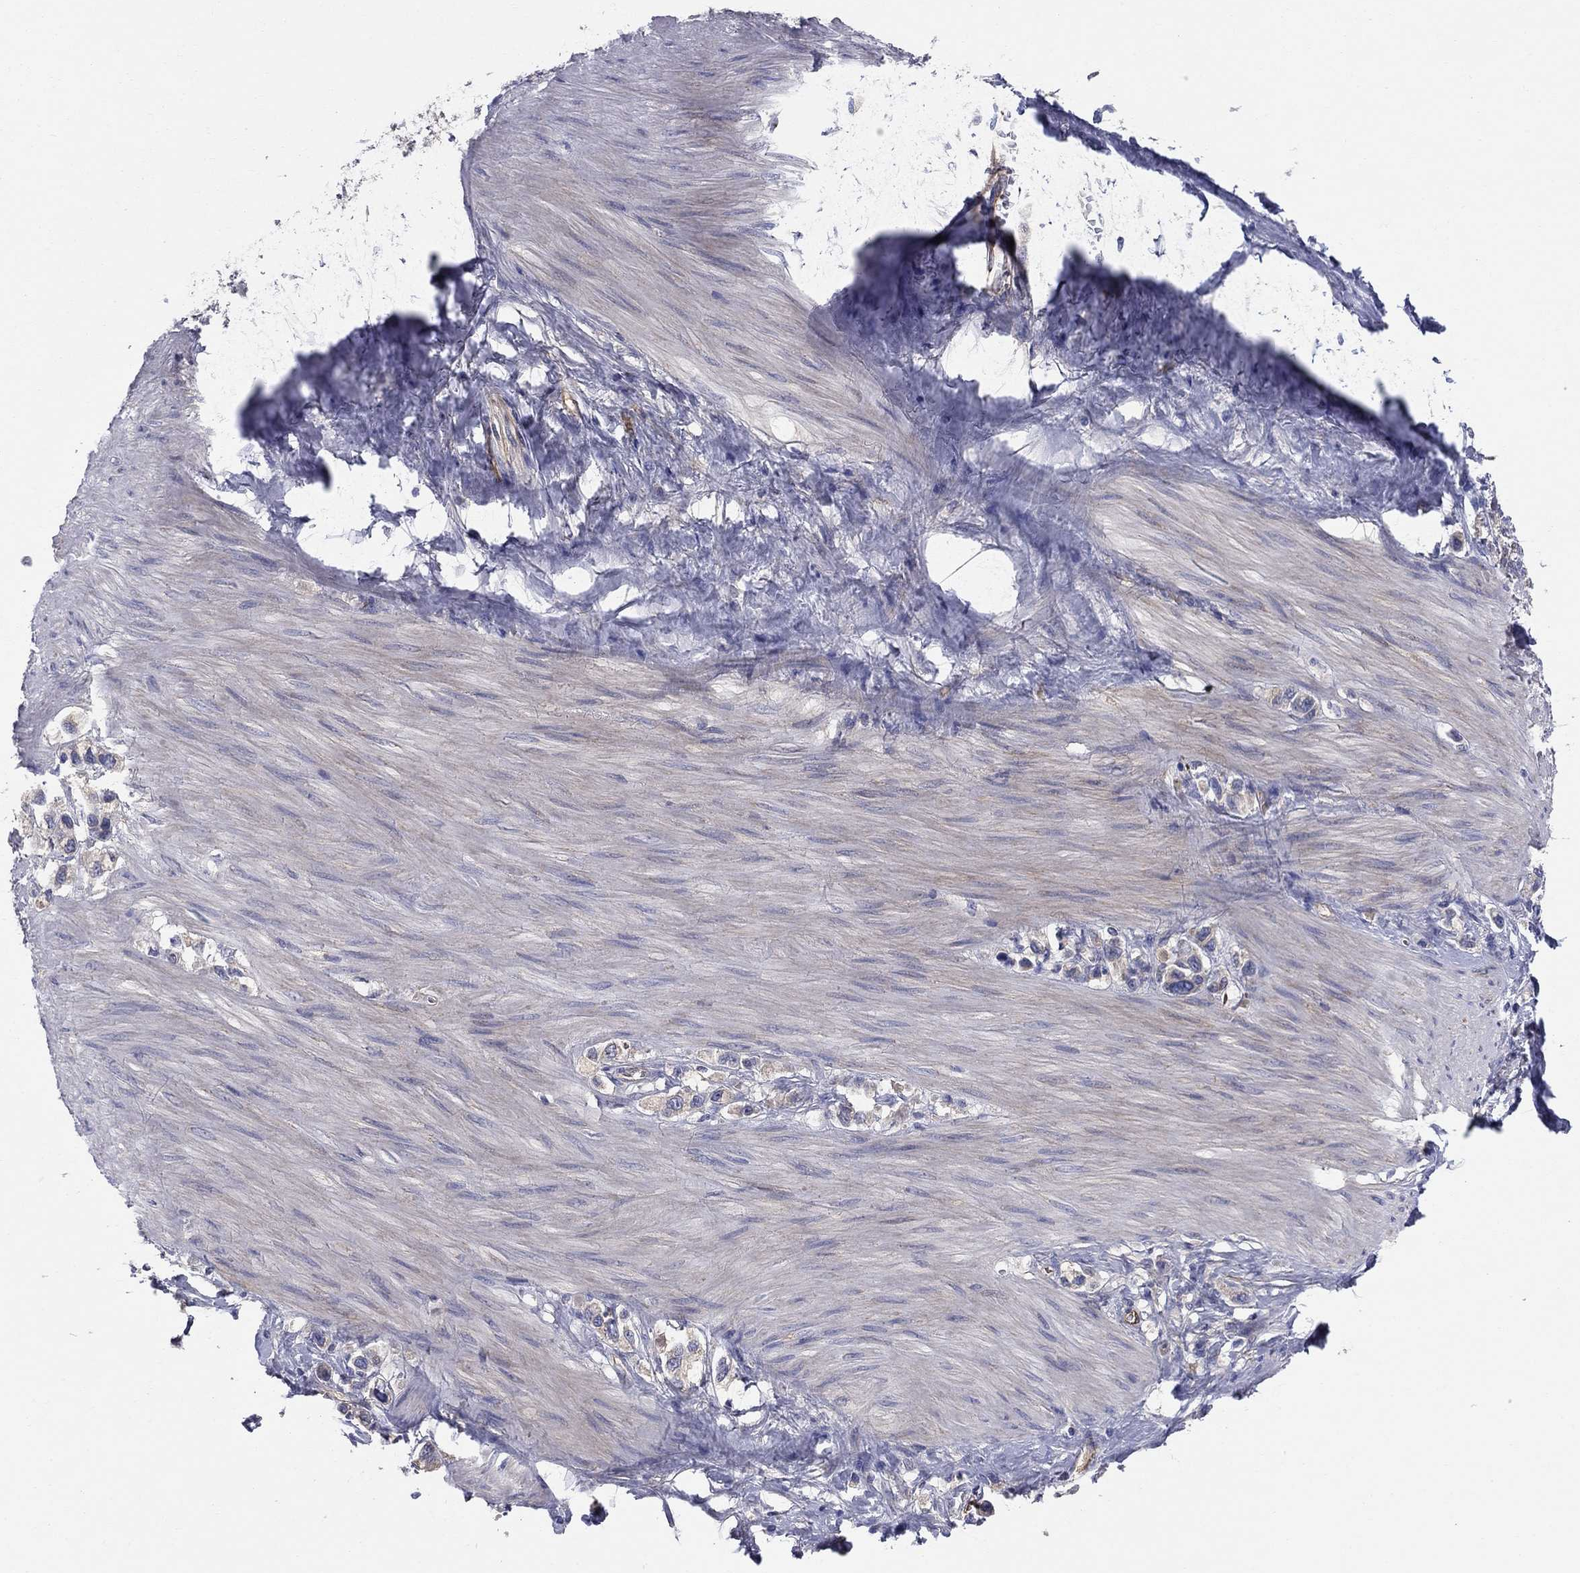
{"staining": {"intensity": "weak", "quantity": "<25%", "location": "cytoplasmic/membranous"}, "tissue": "stomach cancer", "cell_type": "Tumor cells", "image_type": "cancer", "snomed": [{"axis": "morphology", "description": "Normal tissue, NOS"}, {"axis": "morphology", "description": "Adenocarcinoma, NOS"}, {"axis": "morphology", "description": "Adenocarcinoma, High grade"}, {"axis": "topography", "description": "Stomach, upper"}, {"axis": "topography", "description": "Stomach"}], "caption": "Immunohistochemistry (IHC) of stomach adenocarcinoma reveals no positivity in tumor cells.", "gene": "EMP2", "patient": {"sex": "female", "age": 65}}